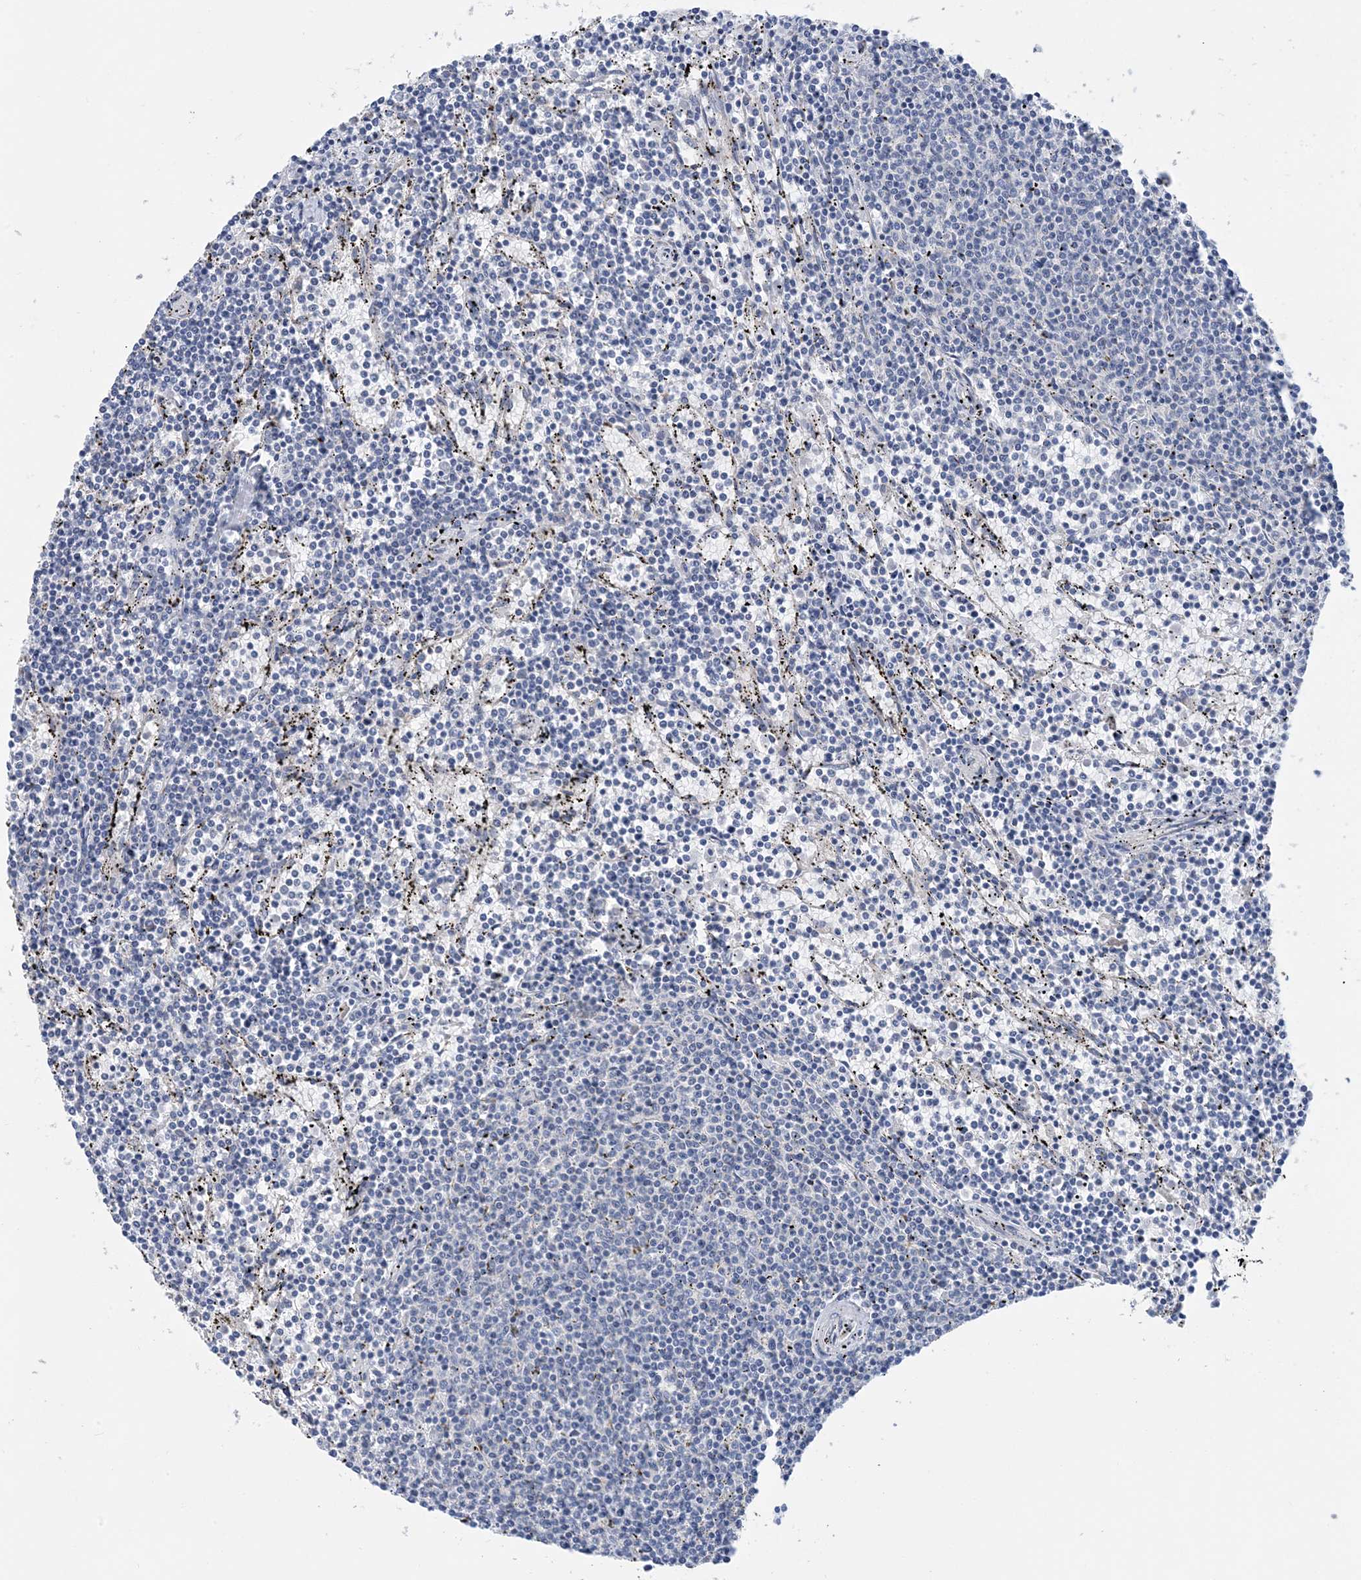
{"staining": {"intensity": "negative", "quantity": "none", "location": "none"}, "tissue": "lymphoma", "cell_type": "Tumor cells", "image_type": "cancer", "snomed": [{"axis": "morphology", "description": "Malignant lymphoma, non-Hodgkin's type, Low grade"}, {"axis": "topography", "description": "Spleen"}], "caption": "This is an IHC image of human lymphoma. There is no expression in tumor cells.", "gene": "ZCCHC18", "patient": {"sex": "female", "age": 50}}